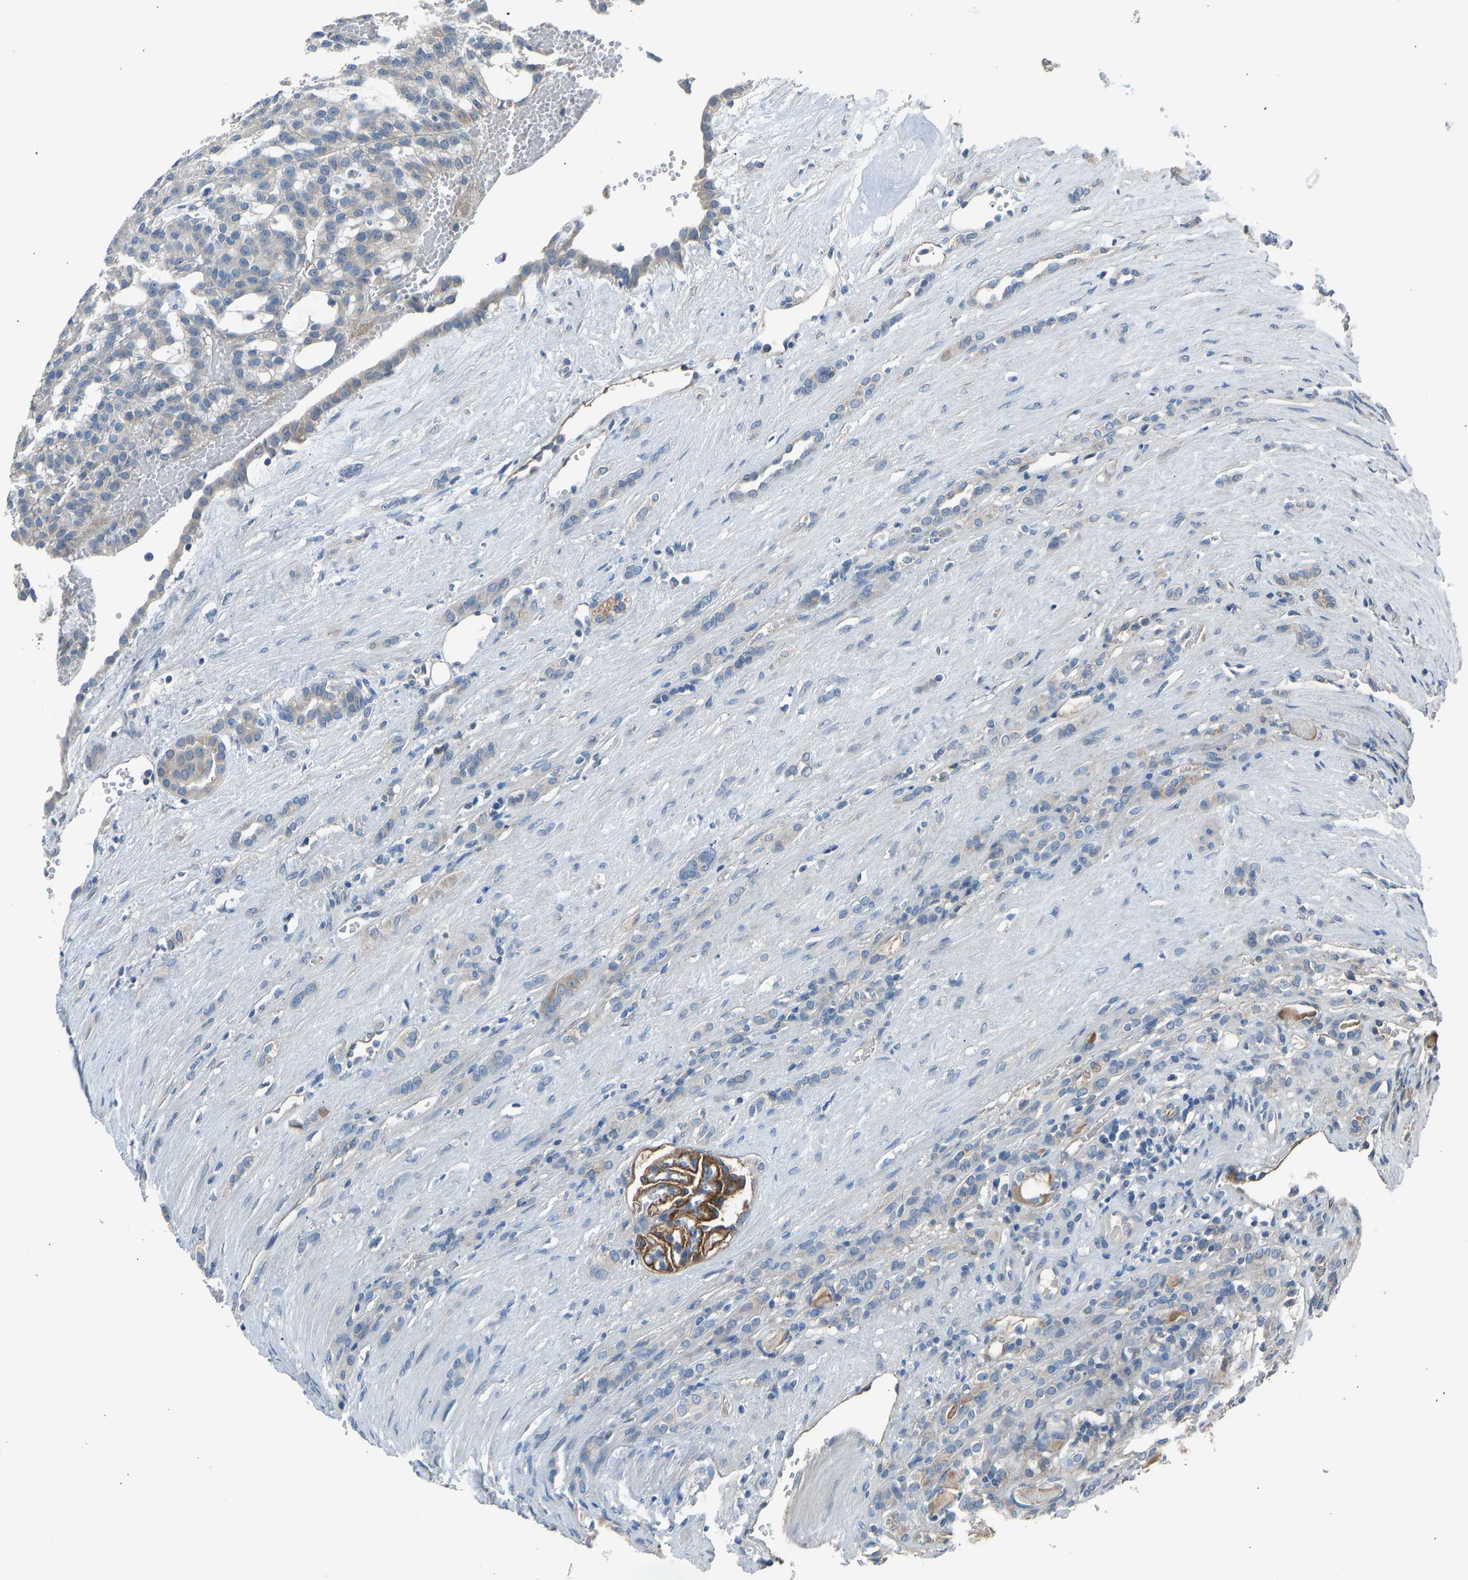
{"staining": {"intensity": "negative", "quantity": "none", "location": "none"}, "tissue": "renal cancer", "cell_type": "Tumor cells", "image_type": "cancer", "snomed": [{"axis": "morphology", "description": "Adenocarcinoma, NOS"}, {"axis": "topography", "description": "Kidney"}], "caption": "Human renal adenocarcinoma stained for a protein using immunohistochemistry (IHC) reveals no expression in tumor cells.", "gene": "TGFBR3", "patient": {"sex": "male", "age": 63}}